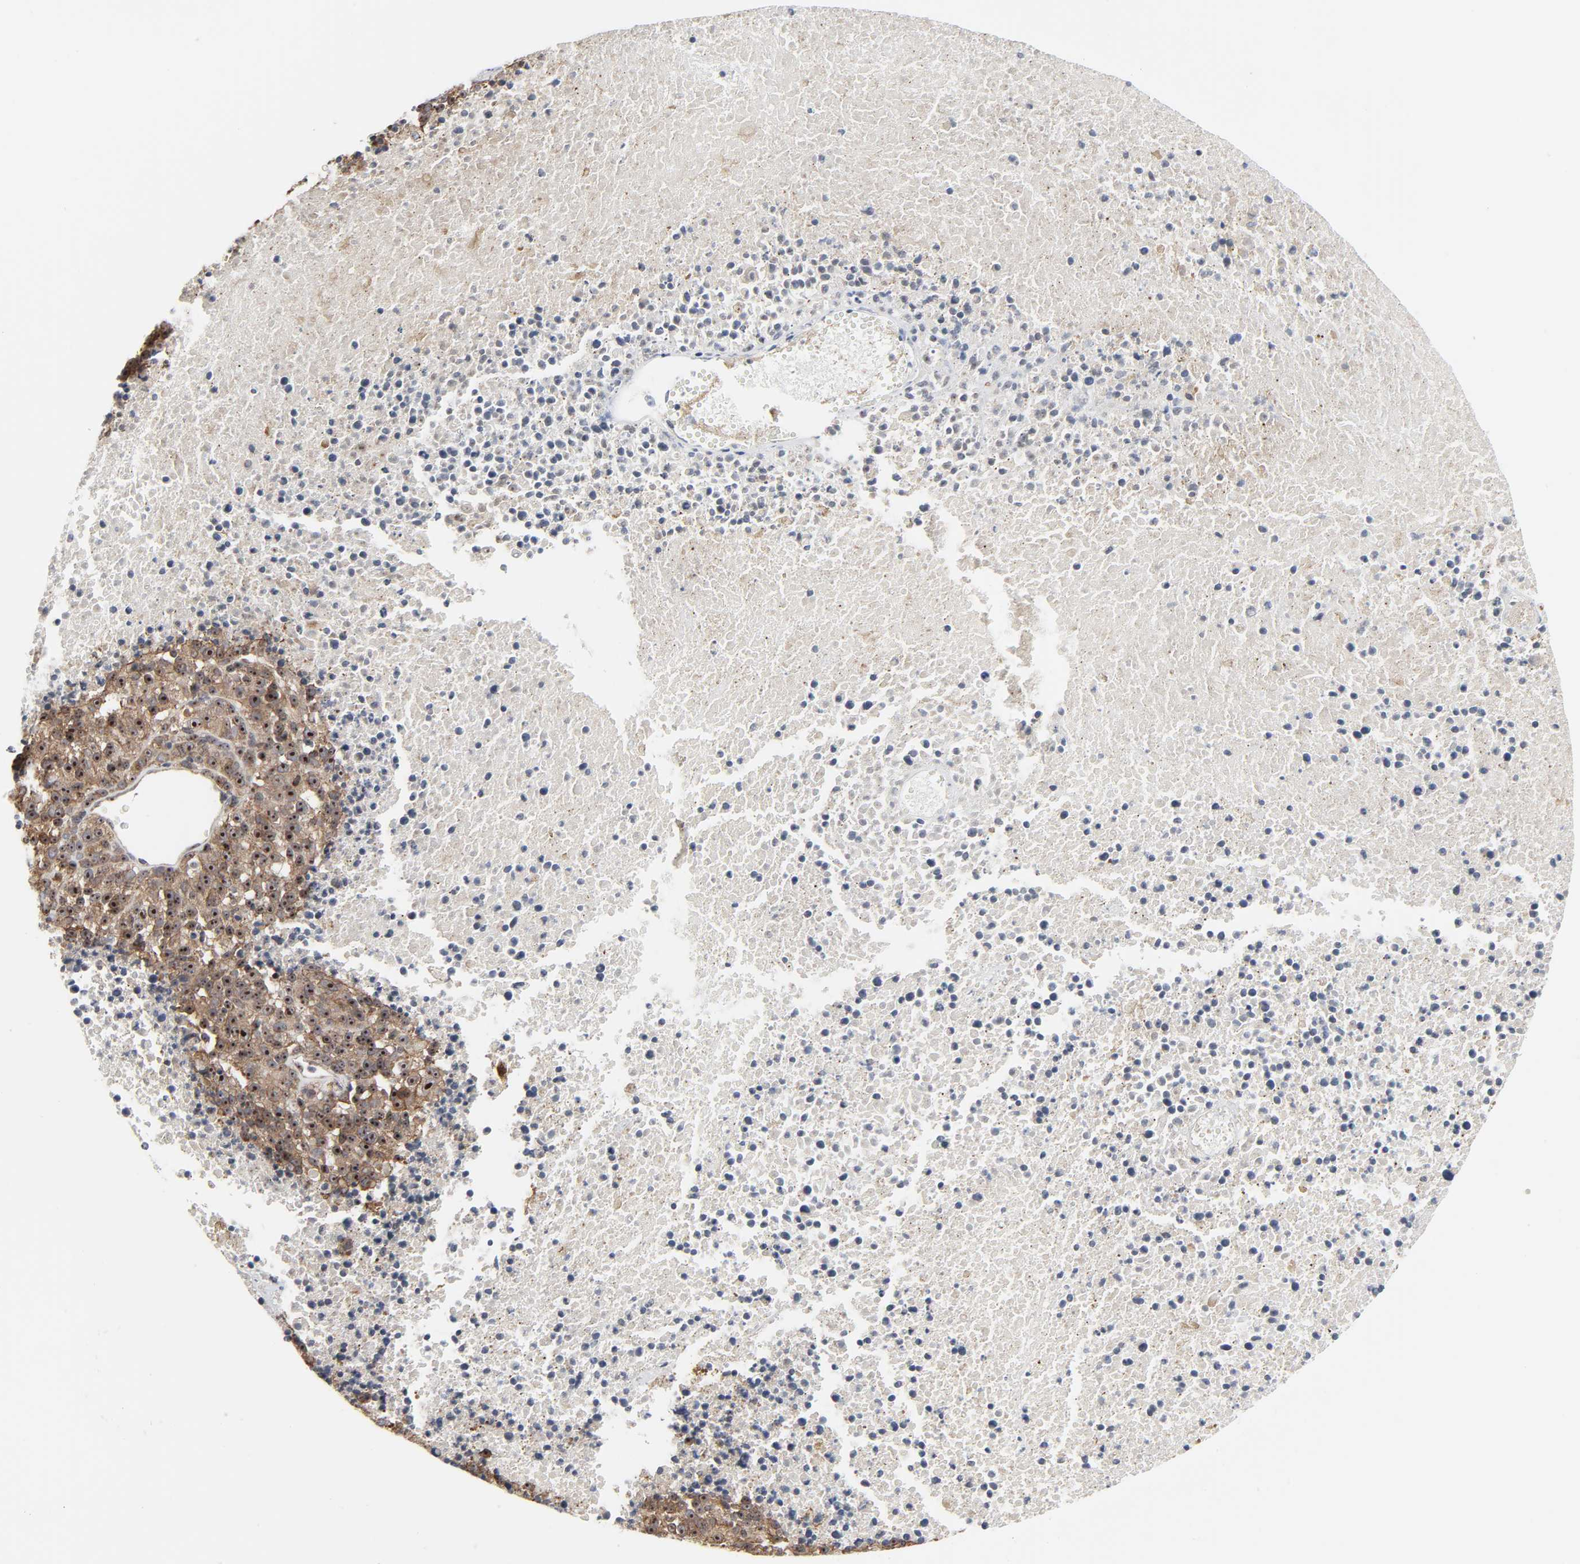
{"staining": {"intensity": "moderate", "quantity": ">75%", "location": "cytoplasmic/membranous,nuclear"}, "tissue": "melanoma", "cell_type": "Tumor cells", "image_type": "cancer", "snomed": [{"axis": "morphology", "description": "Malignant melanoma, Metastatic site"}, {"axis": "topography", "description": "Cerebral cortex"}], "caption": "Immunohistochemical staining of human melanoma demonstrates medium levels of moderate cytoplasmic/membranous and nuclear protein positivity in approximately >75% of tumor cells.", "gene": "DDX10", "patient": {"sex": "female", "age": 52}}